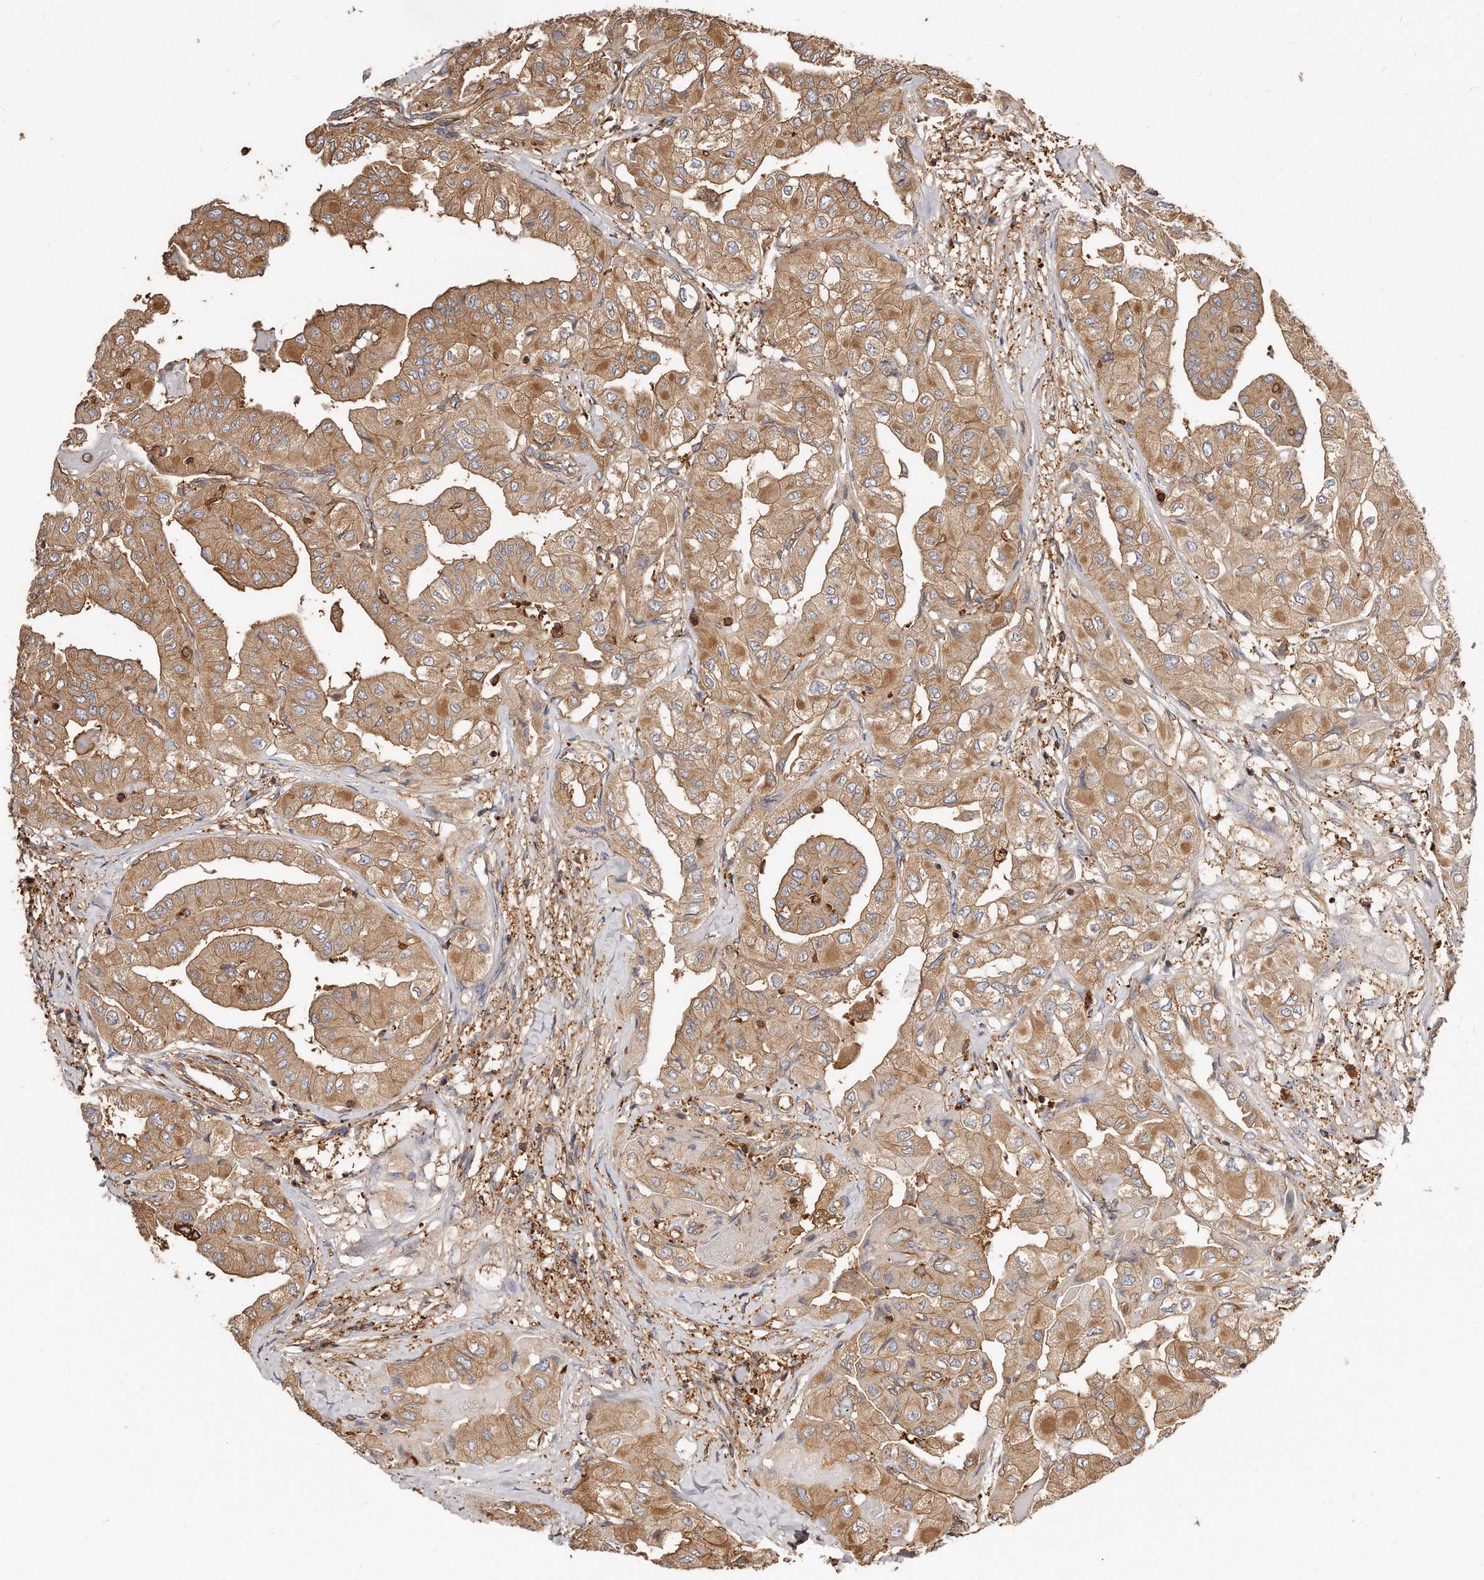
{"staining": {"intensity": "moderate", "quantity": ">75%", "location": "cytoplasmic/membranous"}, "tissue": "thyroid cancer", "cell_type": "Tumor cells", "image_type": "cancer", "snomed": [{"axis": "morphology", "description": "Papillary adenocarcinoma, NOS"}, {"axis": "topography", "description": "Thyroid gland"}], "caption": "Protein expression analysis of thyroid papillary adenocarcinoma exhibits moderate cytoplasmic/membranous positivity in approximately >75% of tumor cells.", "gene": "CAP1", "patient": {"sex": "female", "age": 59}}